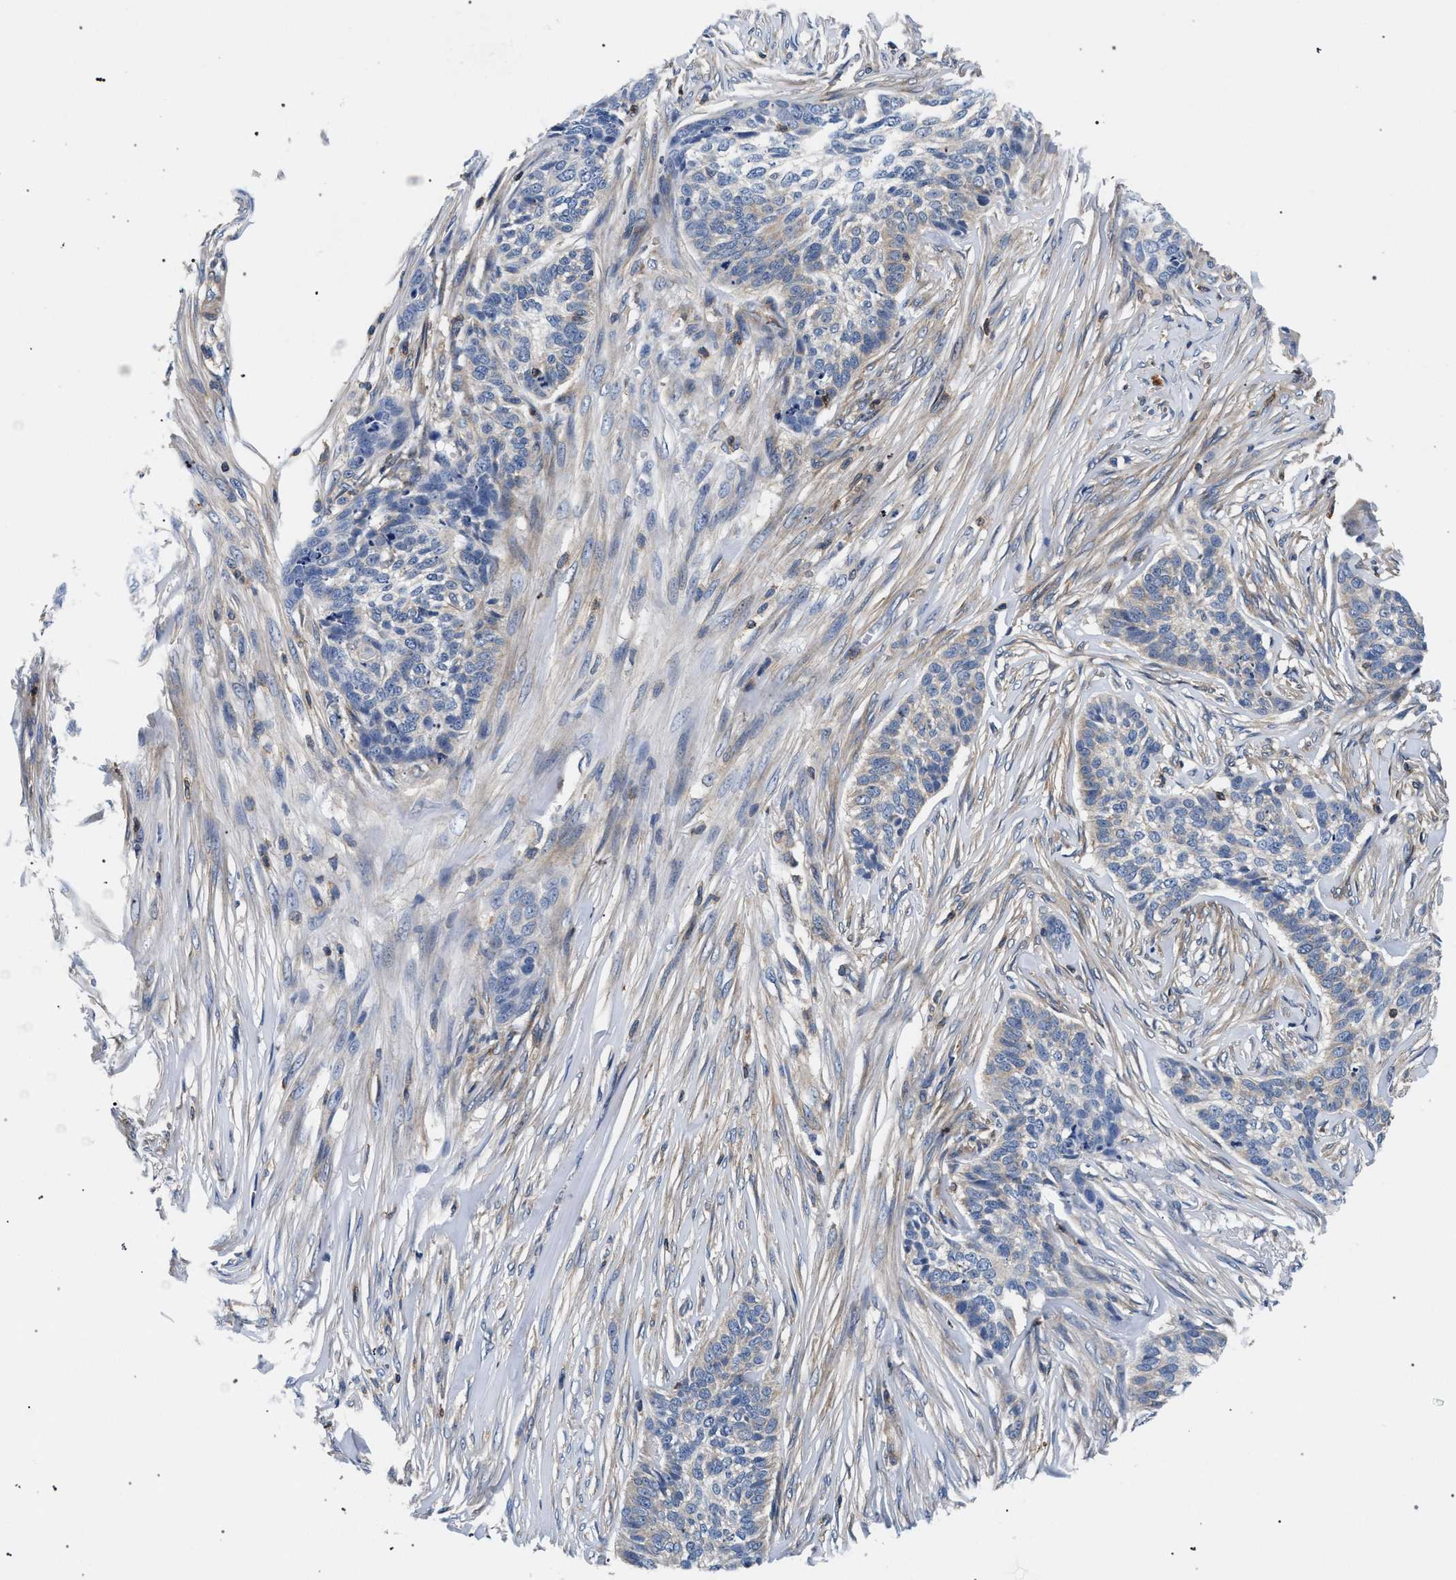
{"staining": {"intensity": "negative", "quantity": "none", "location": "none"}, "tissue": "skin cancer", "cell_type": "Tumor cells", "image_type": "cancer", "snomed": [{"axis": "morphology", "description": "Basal cell carcinoma"}, {"axis": "topography", "description": "Skin"}], "caption": "There is no significant positivity in tumor cells of skin cancer (basal cell carcinoma). The staining was performed using DAB (3,3'-diaminobenzidine) to visualize the protein expression in brown, while the nuclei were stained in blue with hematoxylin (Magnification: 20x).", "gene": "LASP1", "patient": {"sex": "male", "age": 85}}